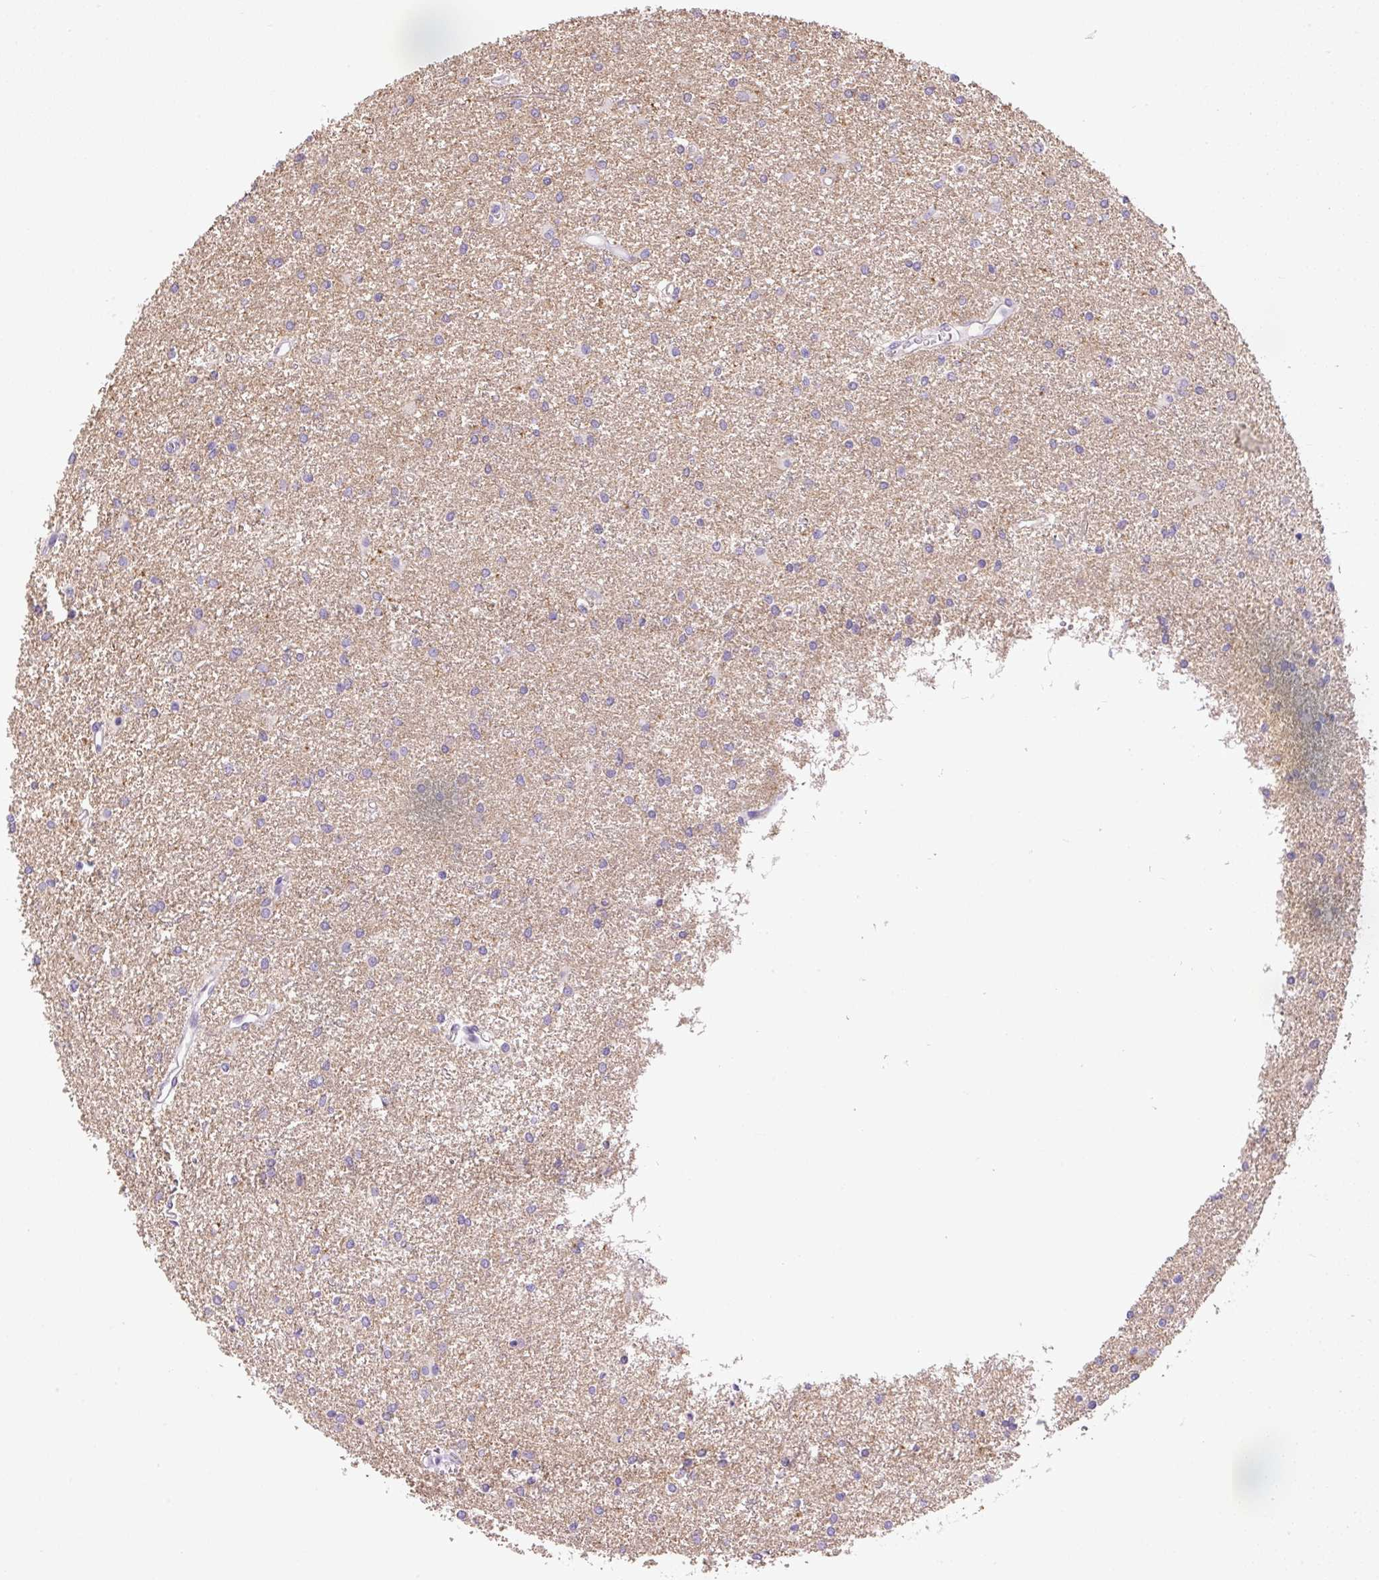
{"staining": {"intensity": "negative", "quantity": "none", "location": "none"}, "tissue": "glioma", "cell_type": "Tumor cells", "image_type": "cancer", "snomed": [{"axis": "morphology", "description": "Glioma, malignant, High grade"}, {"axis": "topography", "description": "Brain"}], "caption": "DAB immunohistochemical staining of human malignant glioma (high-grade) shows no significant staining in tumor cells. The staining is performed using DAB (3,3'-diaminobenzidine) brown chromogen with nuclei counter-stained in using hematoxylin.", "gene": "TDRD15", "patient": {"sex": "female", "age": 50}}